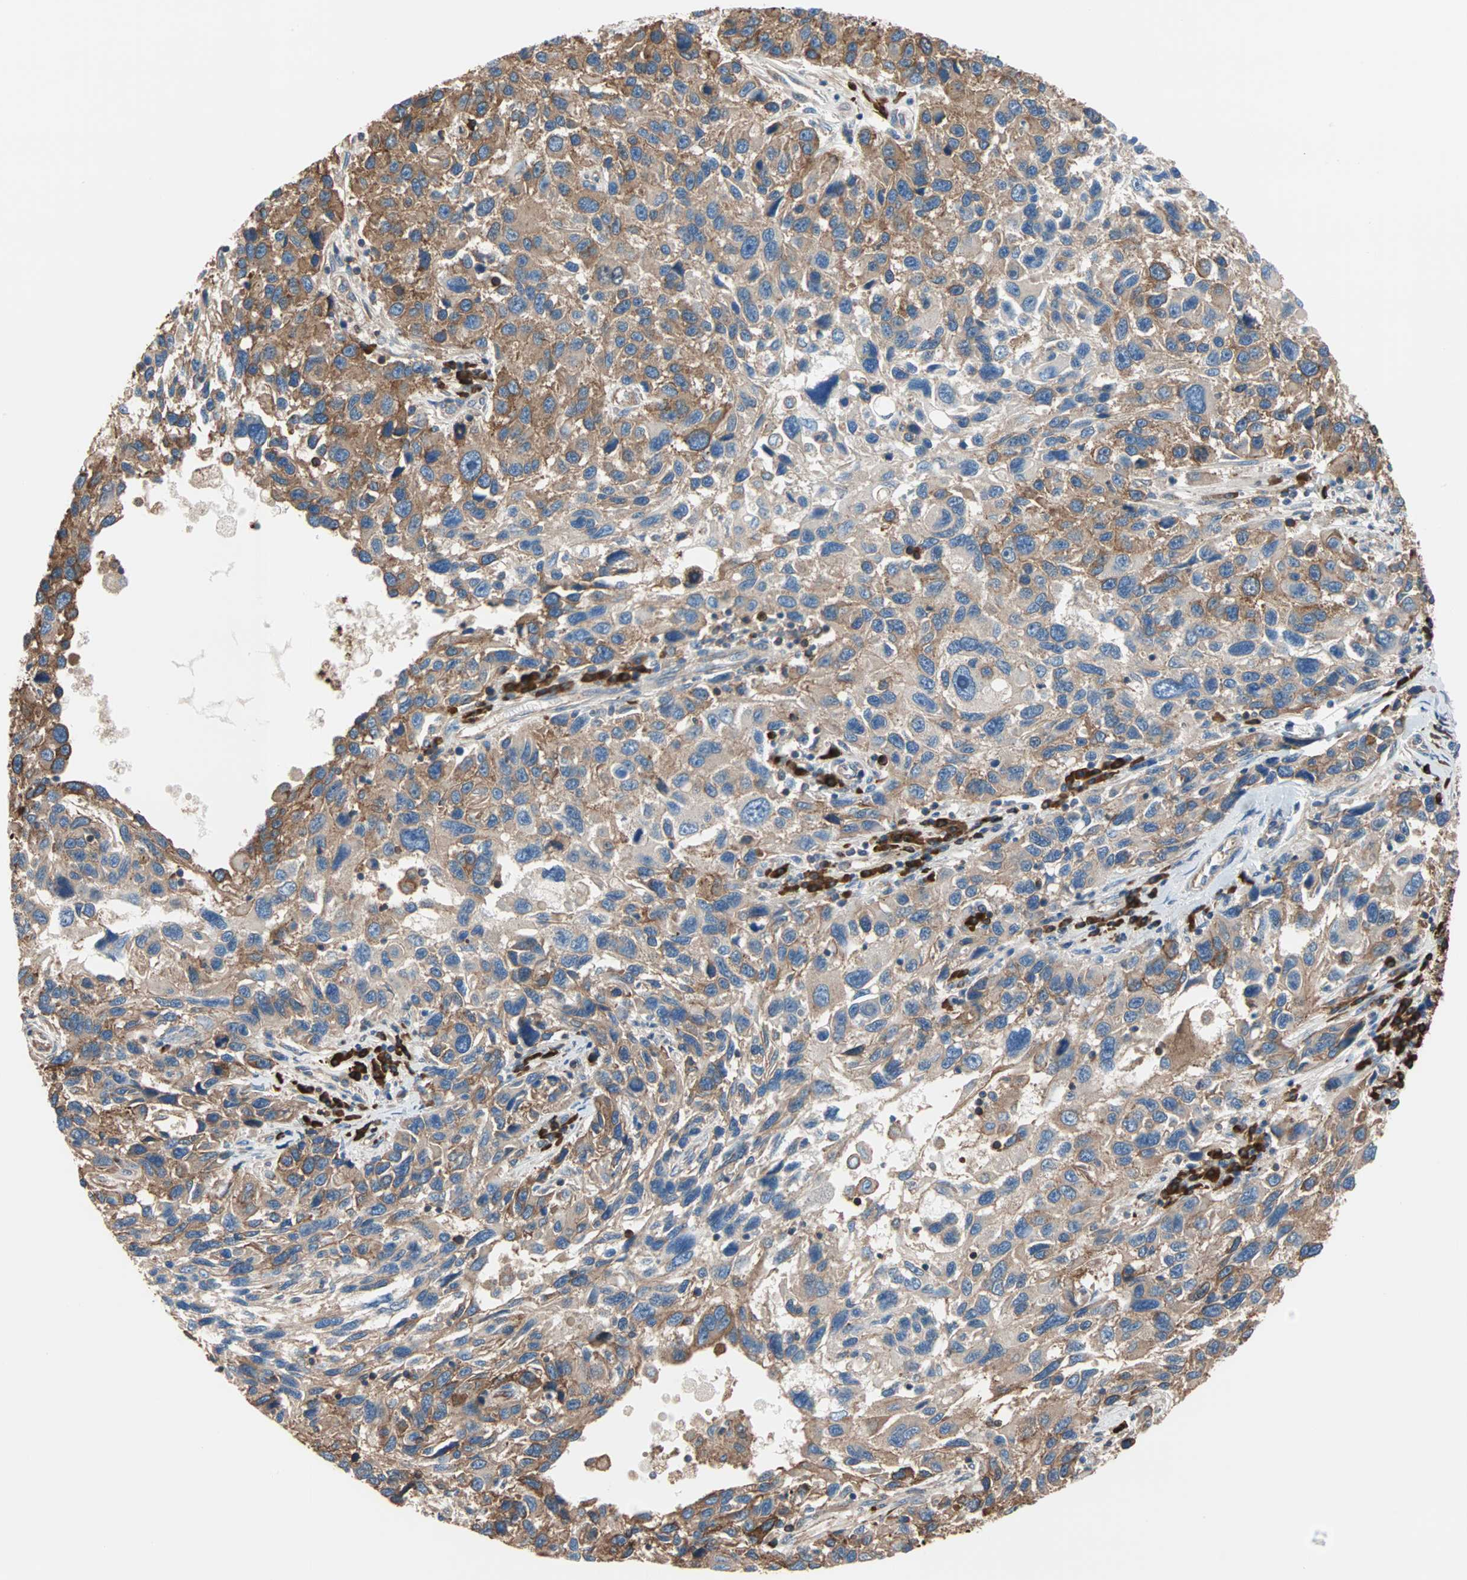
{"staining": {"intensity": "moderate", "quantity": ">75%", "location": "cytoplasmic/membranous"}, "tissue": "melanoma", "cell_type": "Tumor cells", "image_type": "cancer", "snomed": [{"axis": "morphology", "description": "Malignant melanoma, NOS"}, {"axis": "topography", "description": "Skin"}], "caption": "Immunohistochemical staining of melanoma exhibits medium levels of moderate cytoplasmic/membranous protein staining in approximately >75% of tumor cells. (DAB (3,3'-diaminobenzidine) IHC with brightfield microscopy, high magnification).", "gene": "EEF2", "patient": {"sex": "male", "age": 53}}